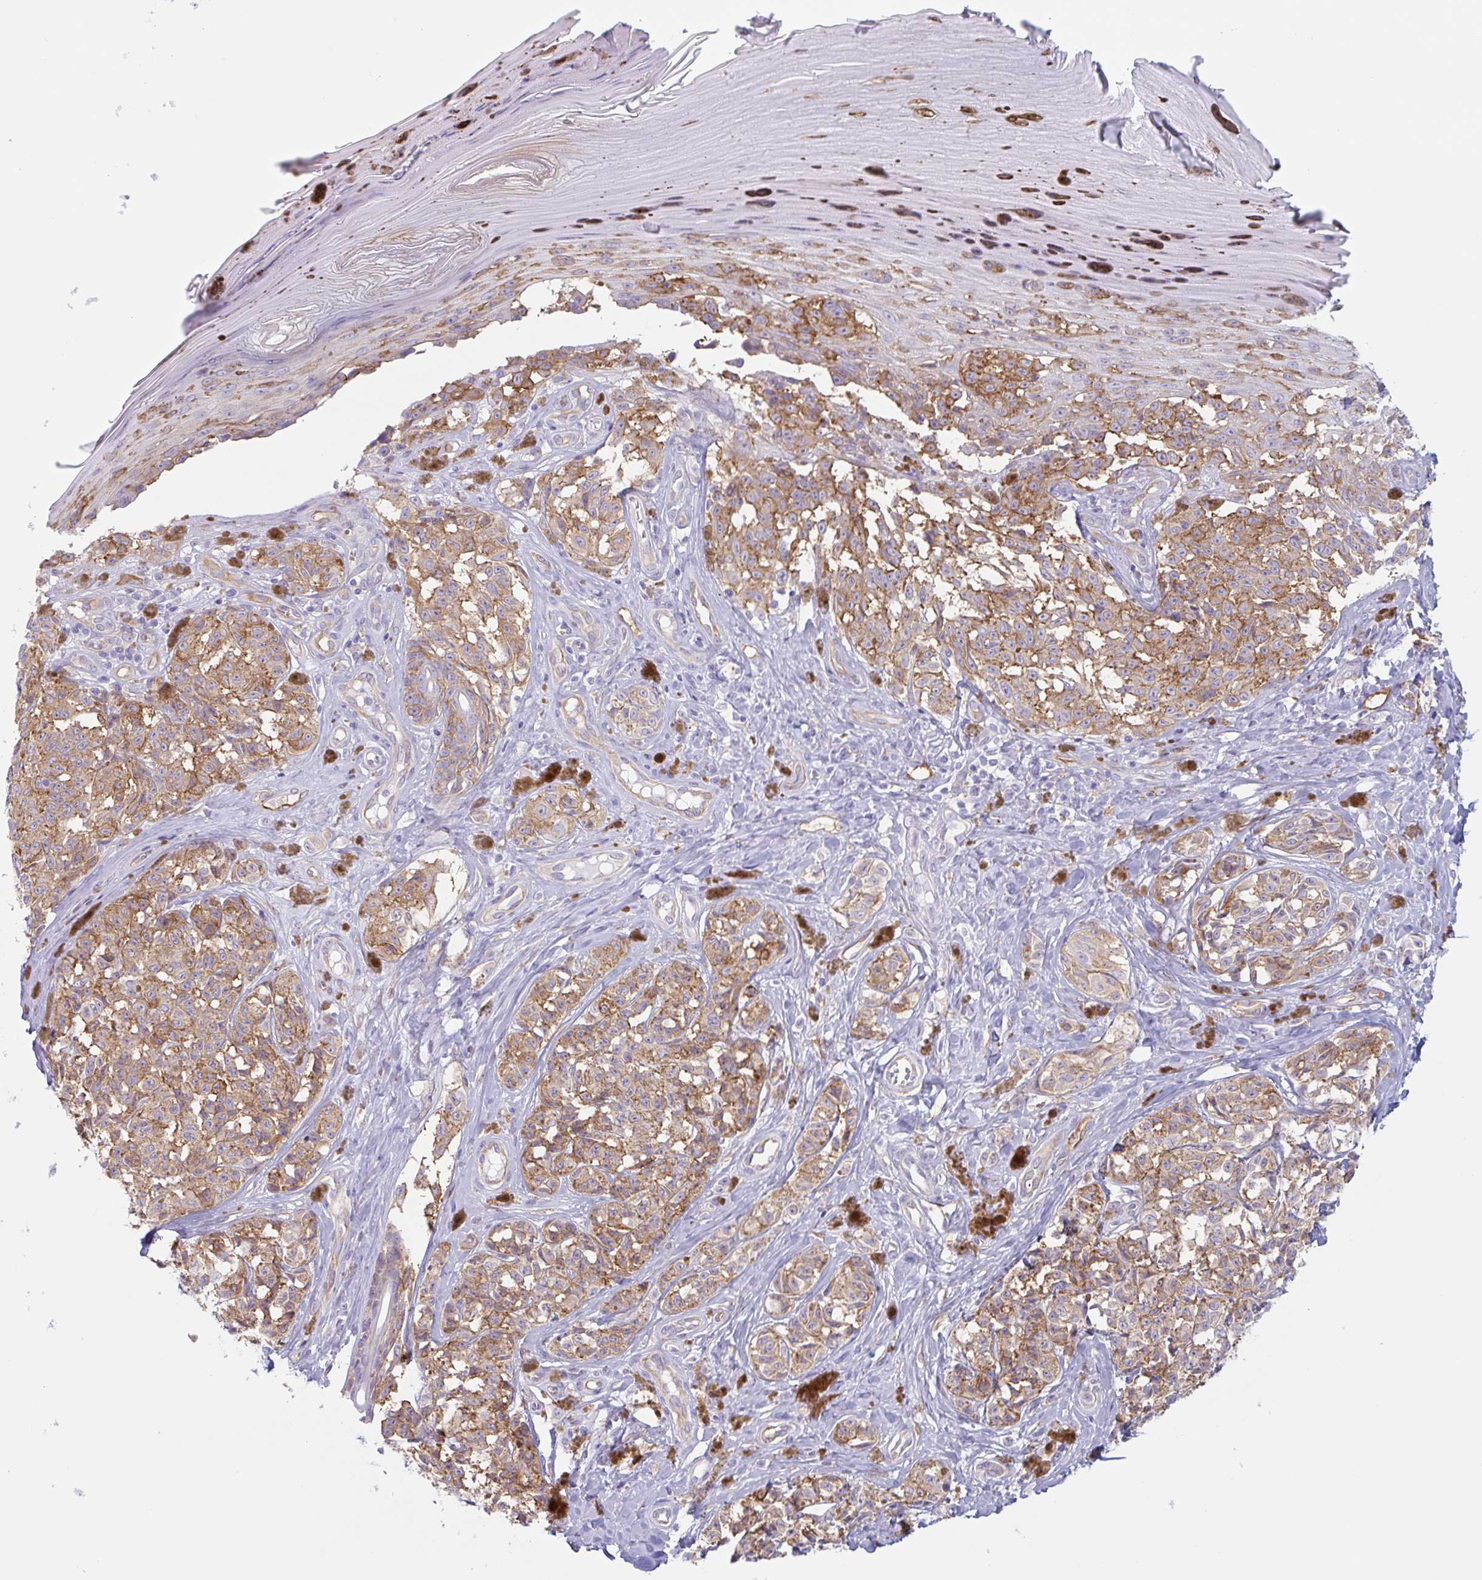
{"staining": {"intensity": "moderate", "quantity": ">75%", "location": "cytoplasmic/membranous"}, "tissue": "melanoma", "cell_type": "Tumor cells", "image_type": "cancer", "snomed": [{"axis": "morphology", "description": "Malignant melanoma, NOS"}, {"axis": "topography", "description": "Skin"}], "caption": "Immunohistochemical staining of human melanoma shows medium levels of moderate cytoplasmic/membranous positivity in about >75% of tumor cells.", "gene": "MYH10", "patient": {"sex": "female", "age": 65}}